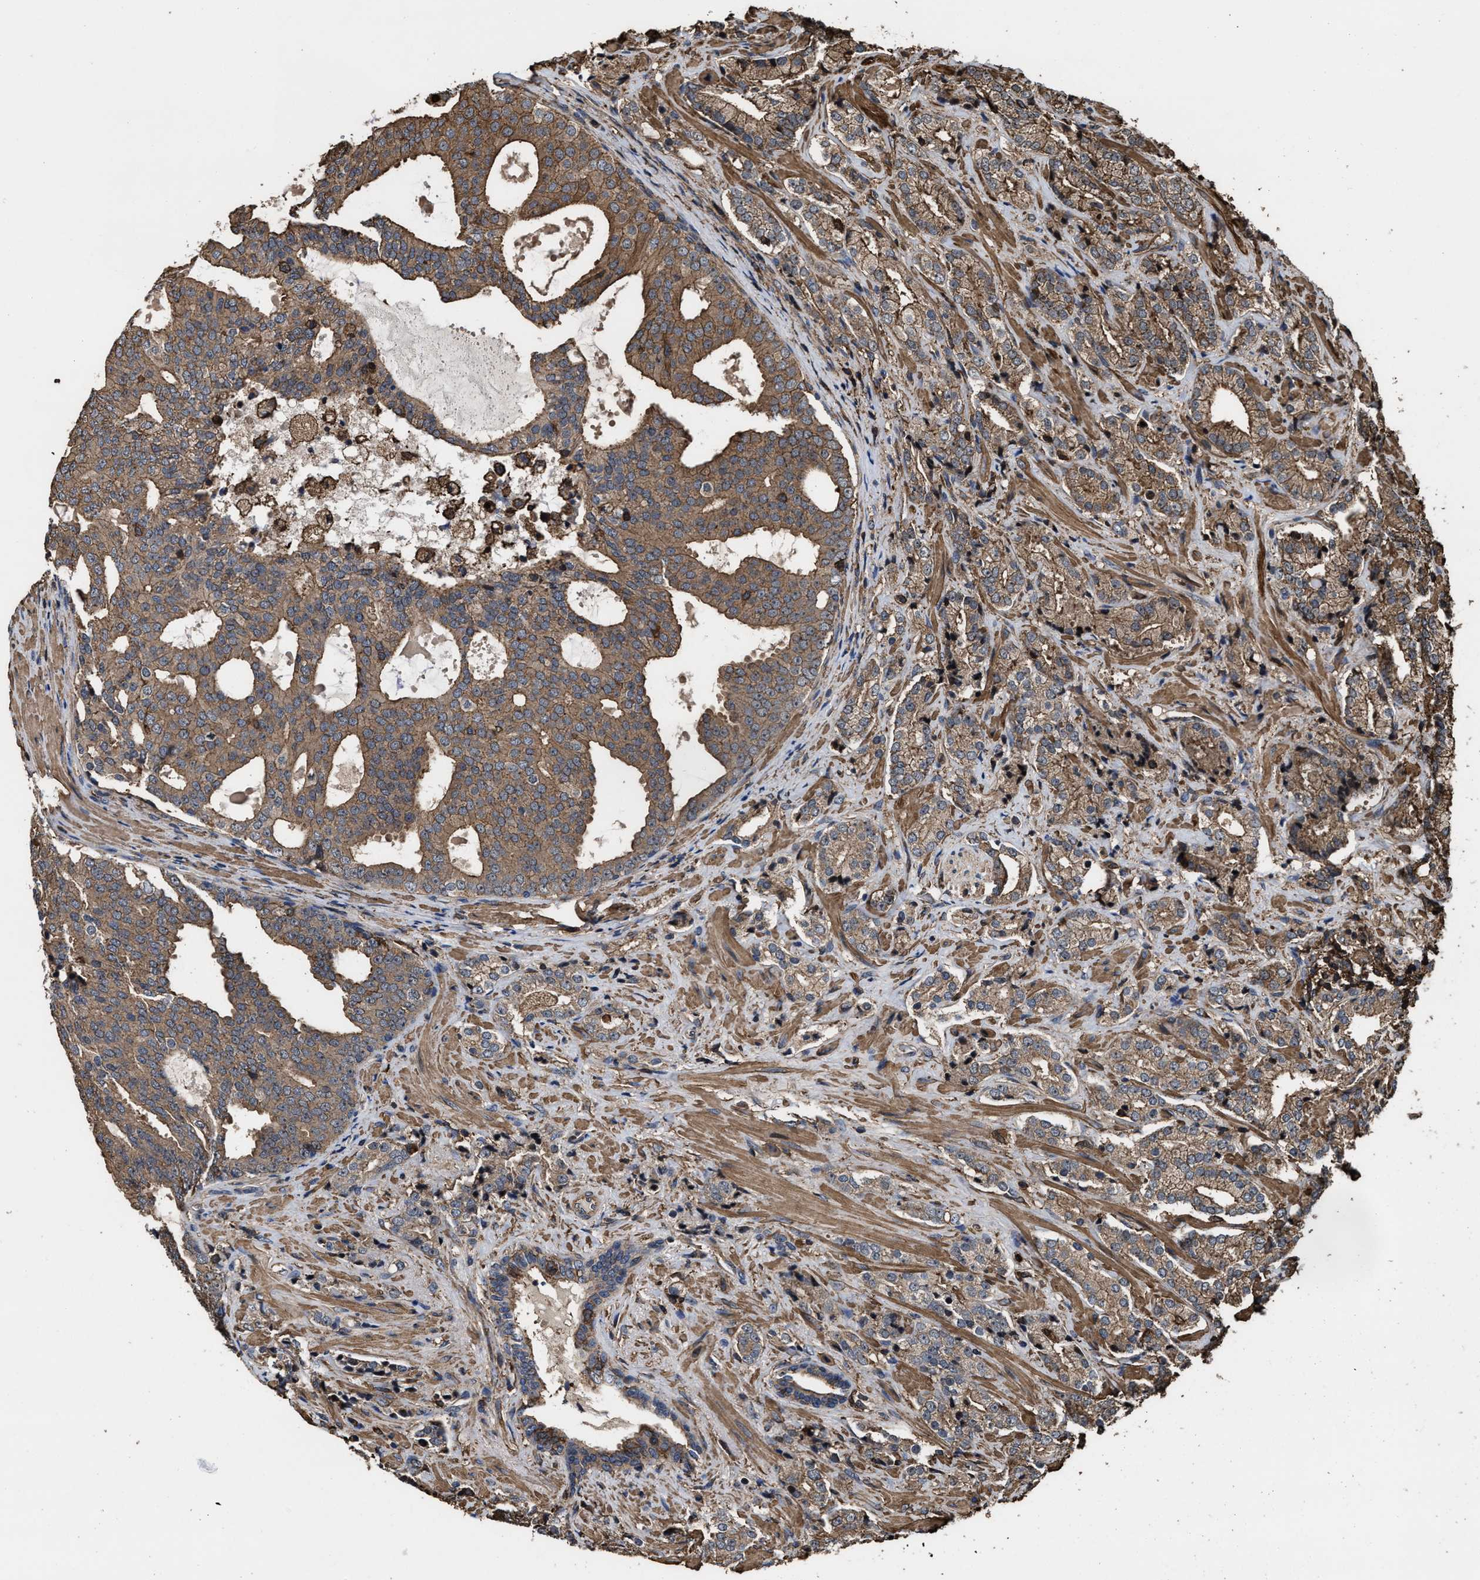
{"staining": {"intensity": "moderate", "quantity": ">75%", "location": "cytoplasmic/membranous"}, "tissue": "prostate cancer", "cell_type": "Tumor cells", "image_type": "cancer", "snomed": [{"axis": "morphology", "description": "Adenocarcinoma, High grade"}, {"axis": "topography", "description": "Prostate"}], "caption": "Tumor cells display medium levels of moderate cytoplasmic/membranous expression in approximately >75% of cells in human high-grade adenocarcinoma (prostate). (brown staining indicates protein expression, while blue staining denotes nuclei).", "gene": "KBTBD2", "patient": {"sex": "male", "age": 71}}